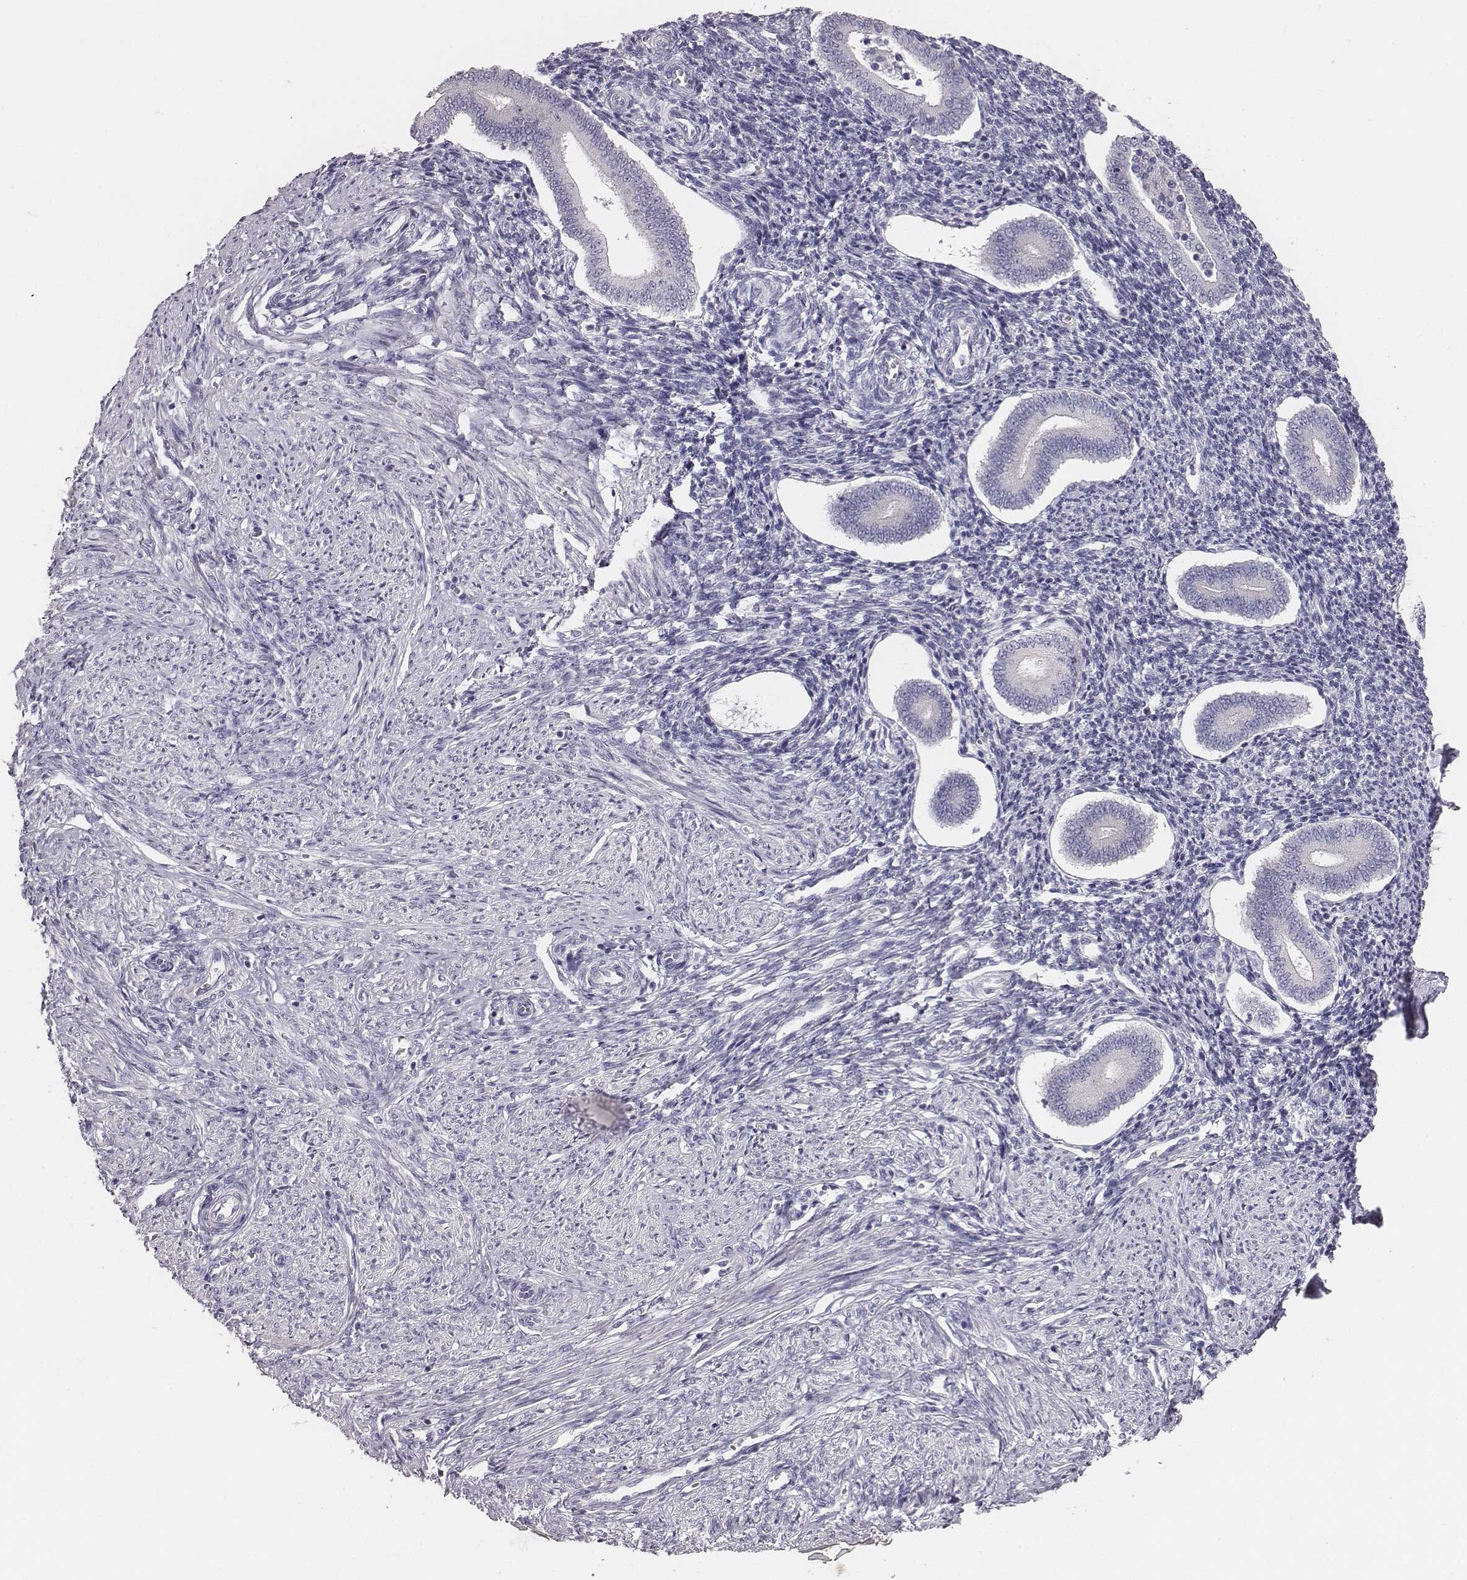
{"staining": {"intensity": "negative", "quantity": "none", "location": "none"}, "tissue": "endometrium", "cell_type": "Cells in endometrial stroma", "image_type": "normal", "snomed": [{"axis": "morphology", "description": "Normal tissue, NOS"}, {"axis": "topography", "description": "Endometrium"}], "caption": "Immunohistochemical staining of benign endometrium exhibits no significant staining in cells in endometrial stroma.", "gene": "MYH6", "patient": {"sex": "female", "age": 40}}